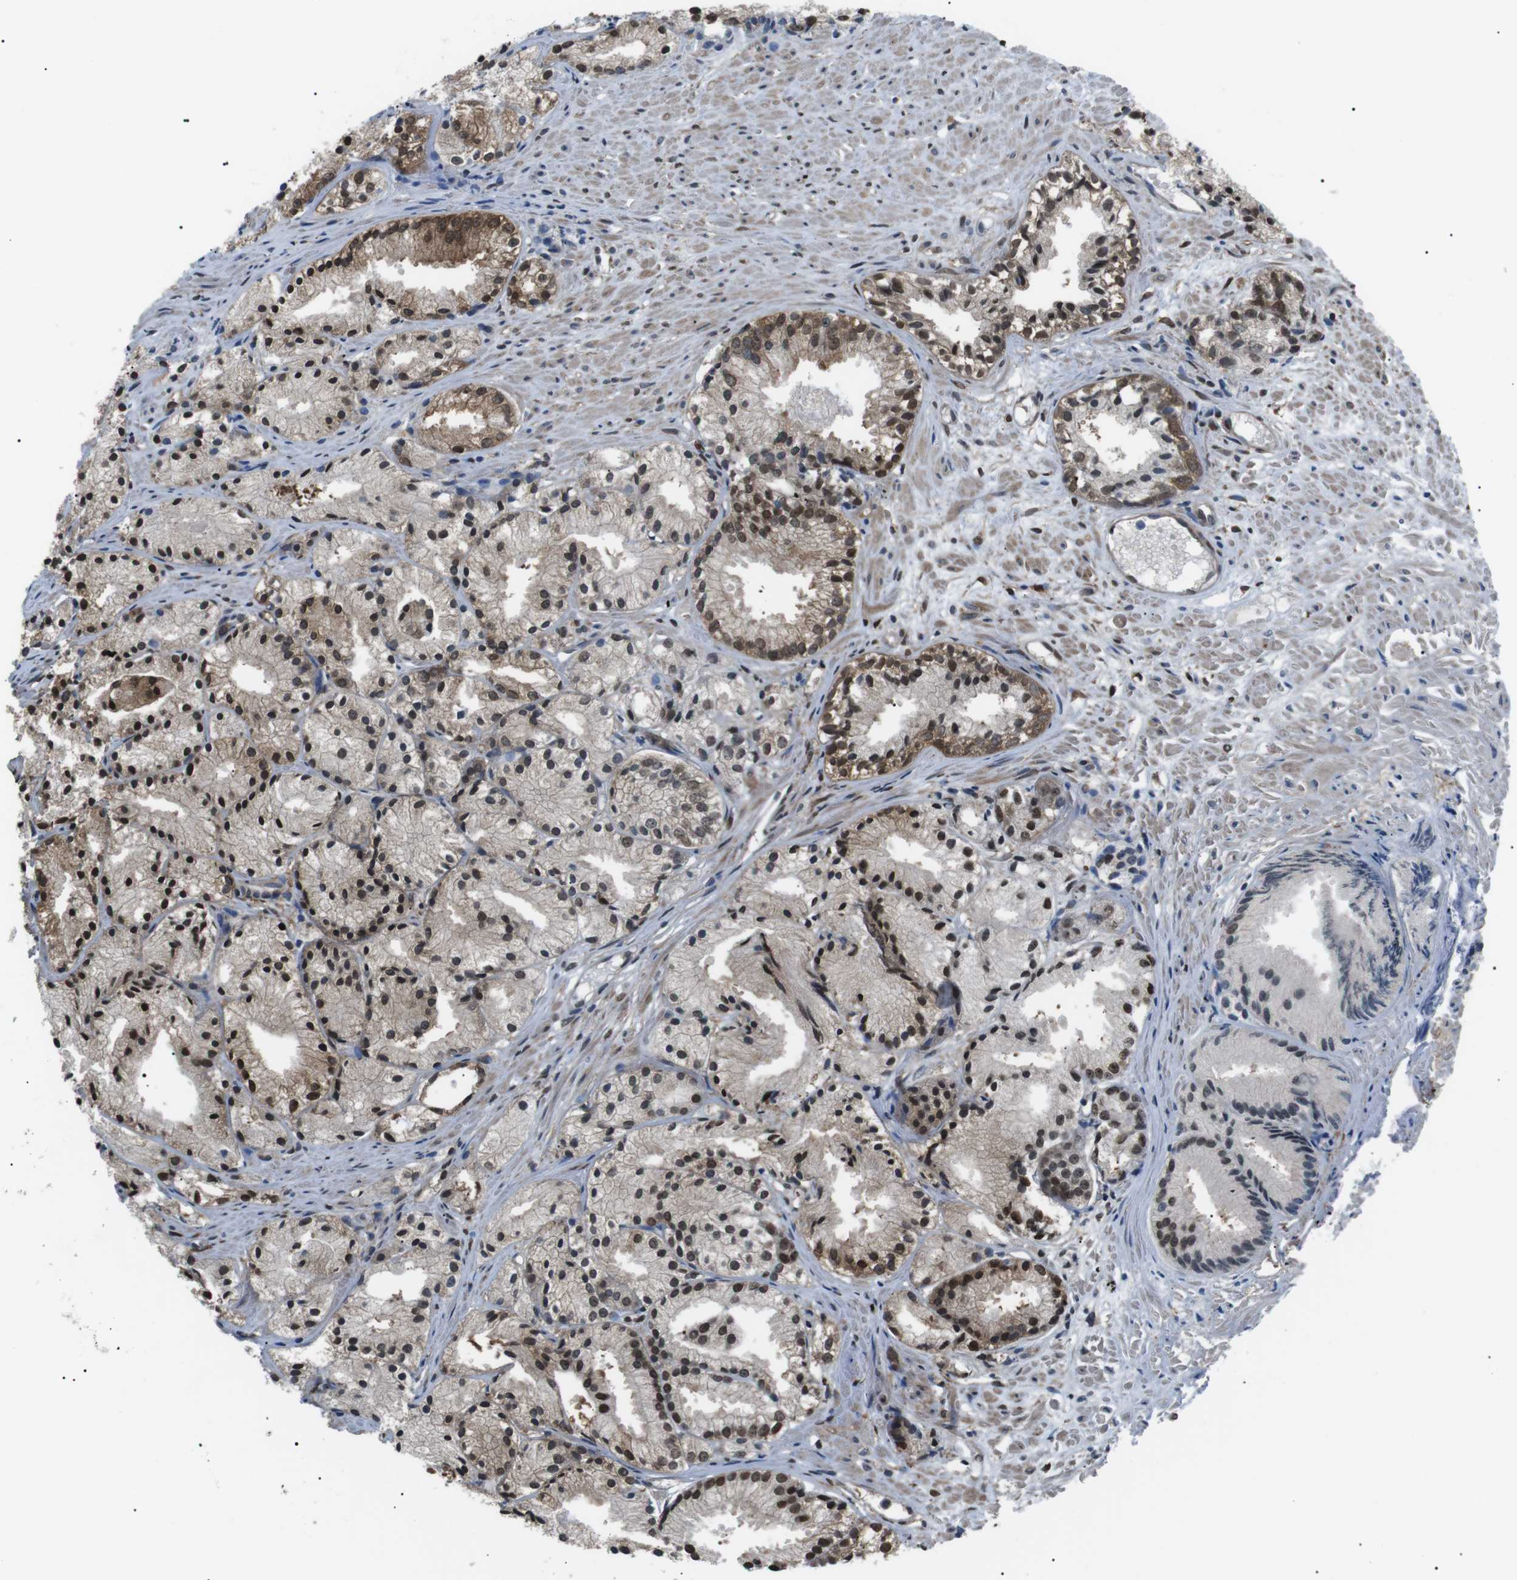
{"staining": {"intensity": "strong", "quantity": ">75%", "location": "nuclear"}, "tissue": "prostate cancer", "cell_type": "Tumor cells", "image_type": "cancer", "snomed": [{"axis": "morphology", "description": "Adenocarcinoma, Low grade"}, {"axis": "topography", "description": "Prostate"}], "caption": "Immunohistochemical staining of human prostate cancer (low-grade adenocarcinoma) demonstrates high levels of strong nuclear staining in approximately >75% of tumor cells. The protein is stained brown, and the nuclei are stained in blue (DAB IHC with brightfield microscopy, high magnification).", "gene": "SRPK2", "patient": {"sex": "male", "age": 72}}